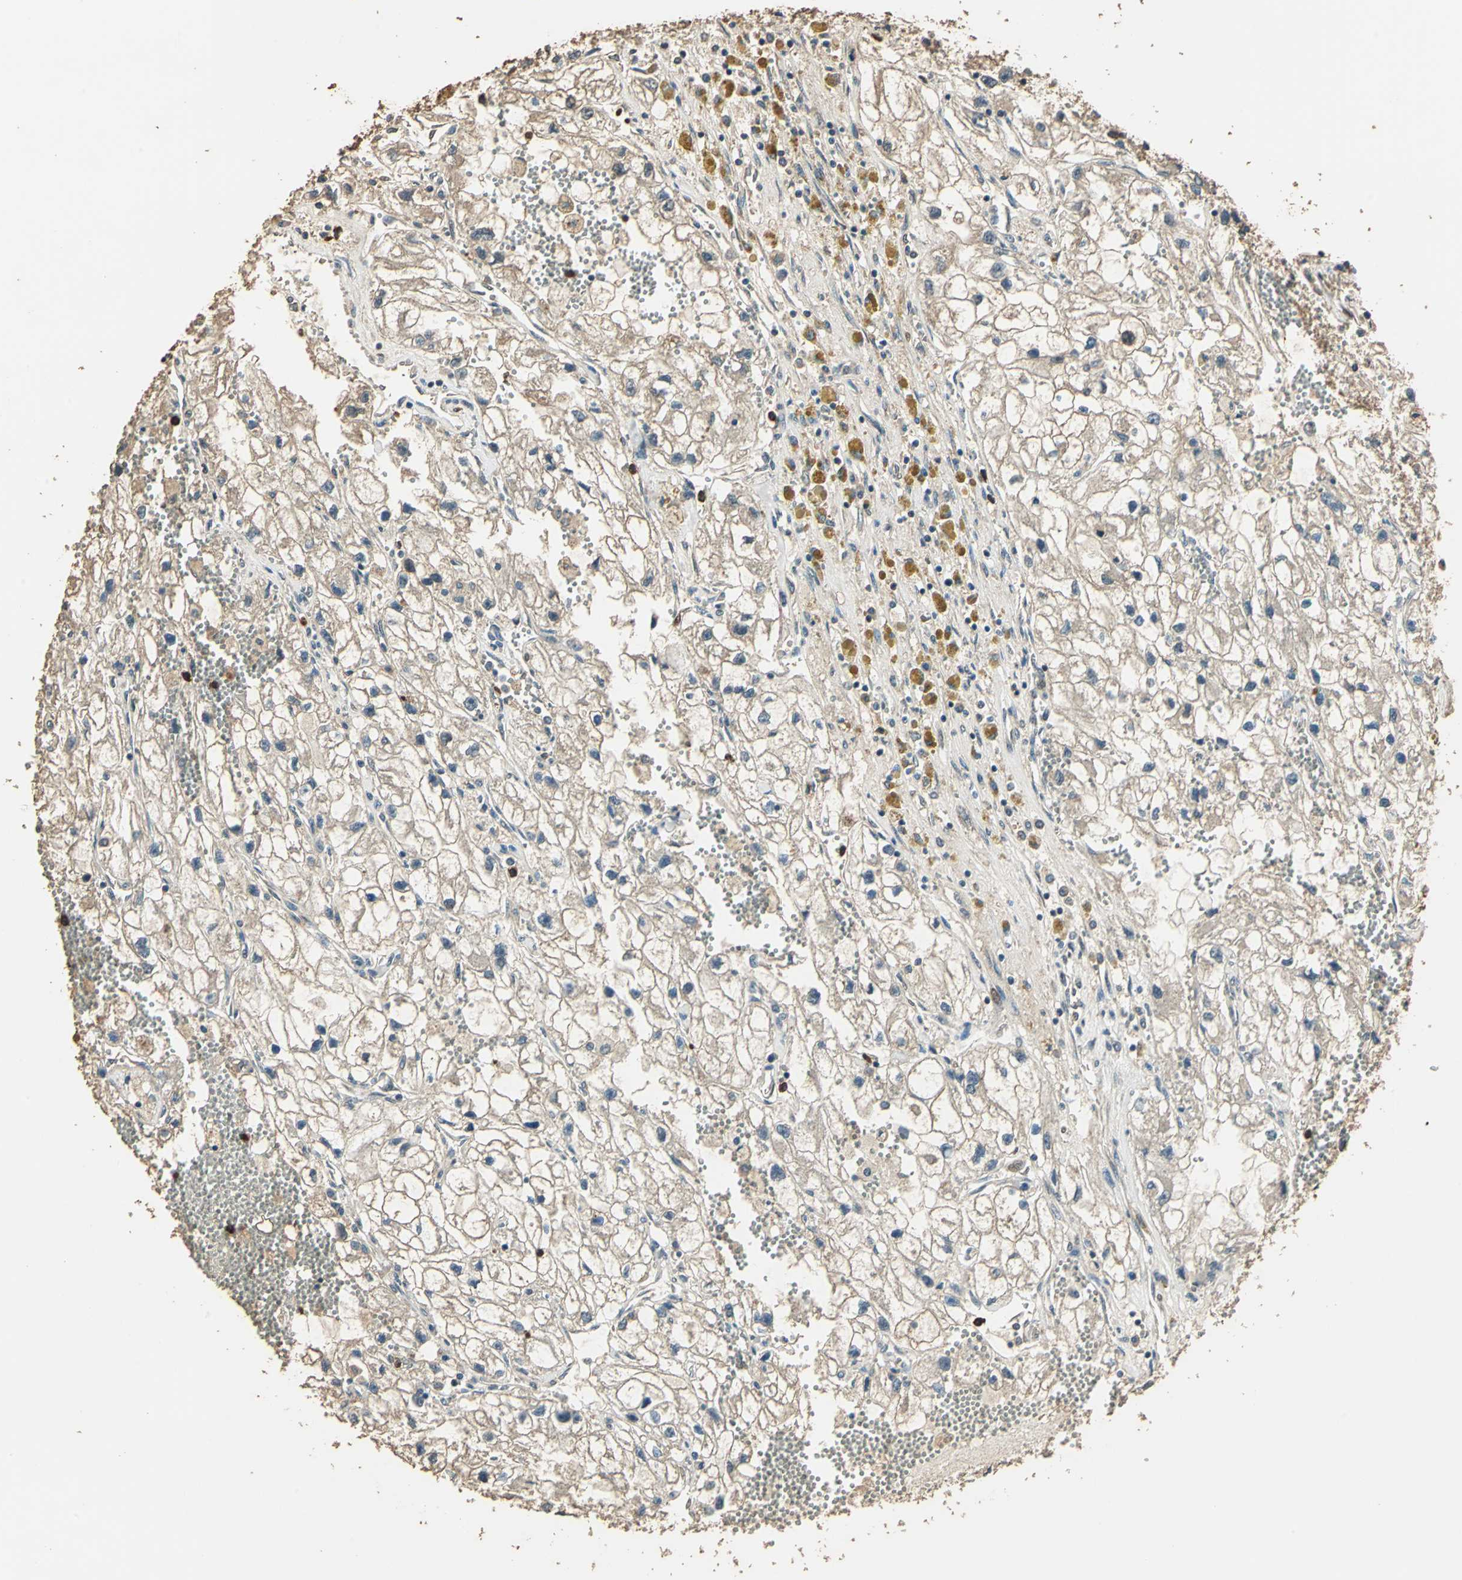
{"staining": {"intensity": "weak", "quantity": ">75%", "location": "cytoplasmic/membranous"}, "tissue": "renal cancer", "cell_type": "Tumor cells", "image_type": "cancer", "snomed": [{"axis": "morphology", "description": "Adenocarcinoma, NOS"}, {"axis": "topography", "description": "Kidney"}], "caption": "About >75% of tumor cells in human renal cancer (adenocarcinoma) reveal weak cytoplasmic/membranous protein positivity as visualized by brown immunohistochemical staining.", "gene": "TMPRSS4", "patient": {"sex": "female", "age": 70}}